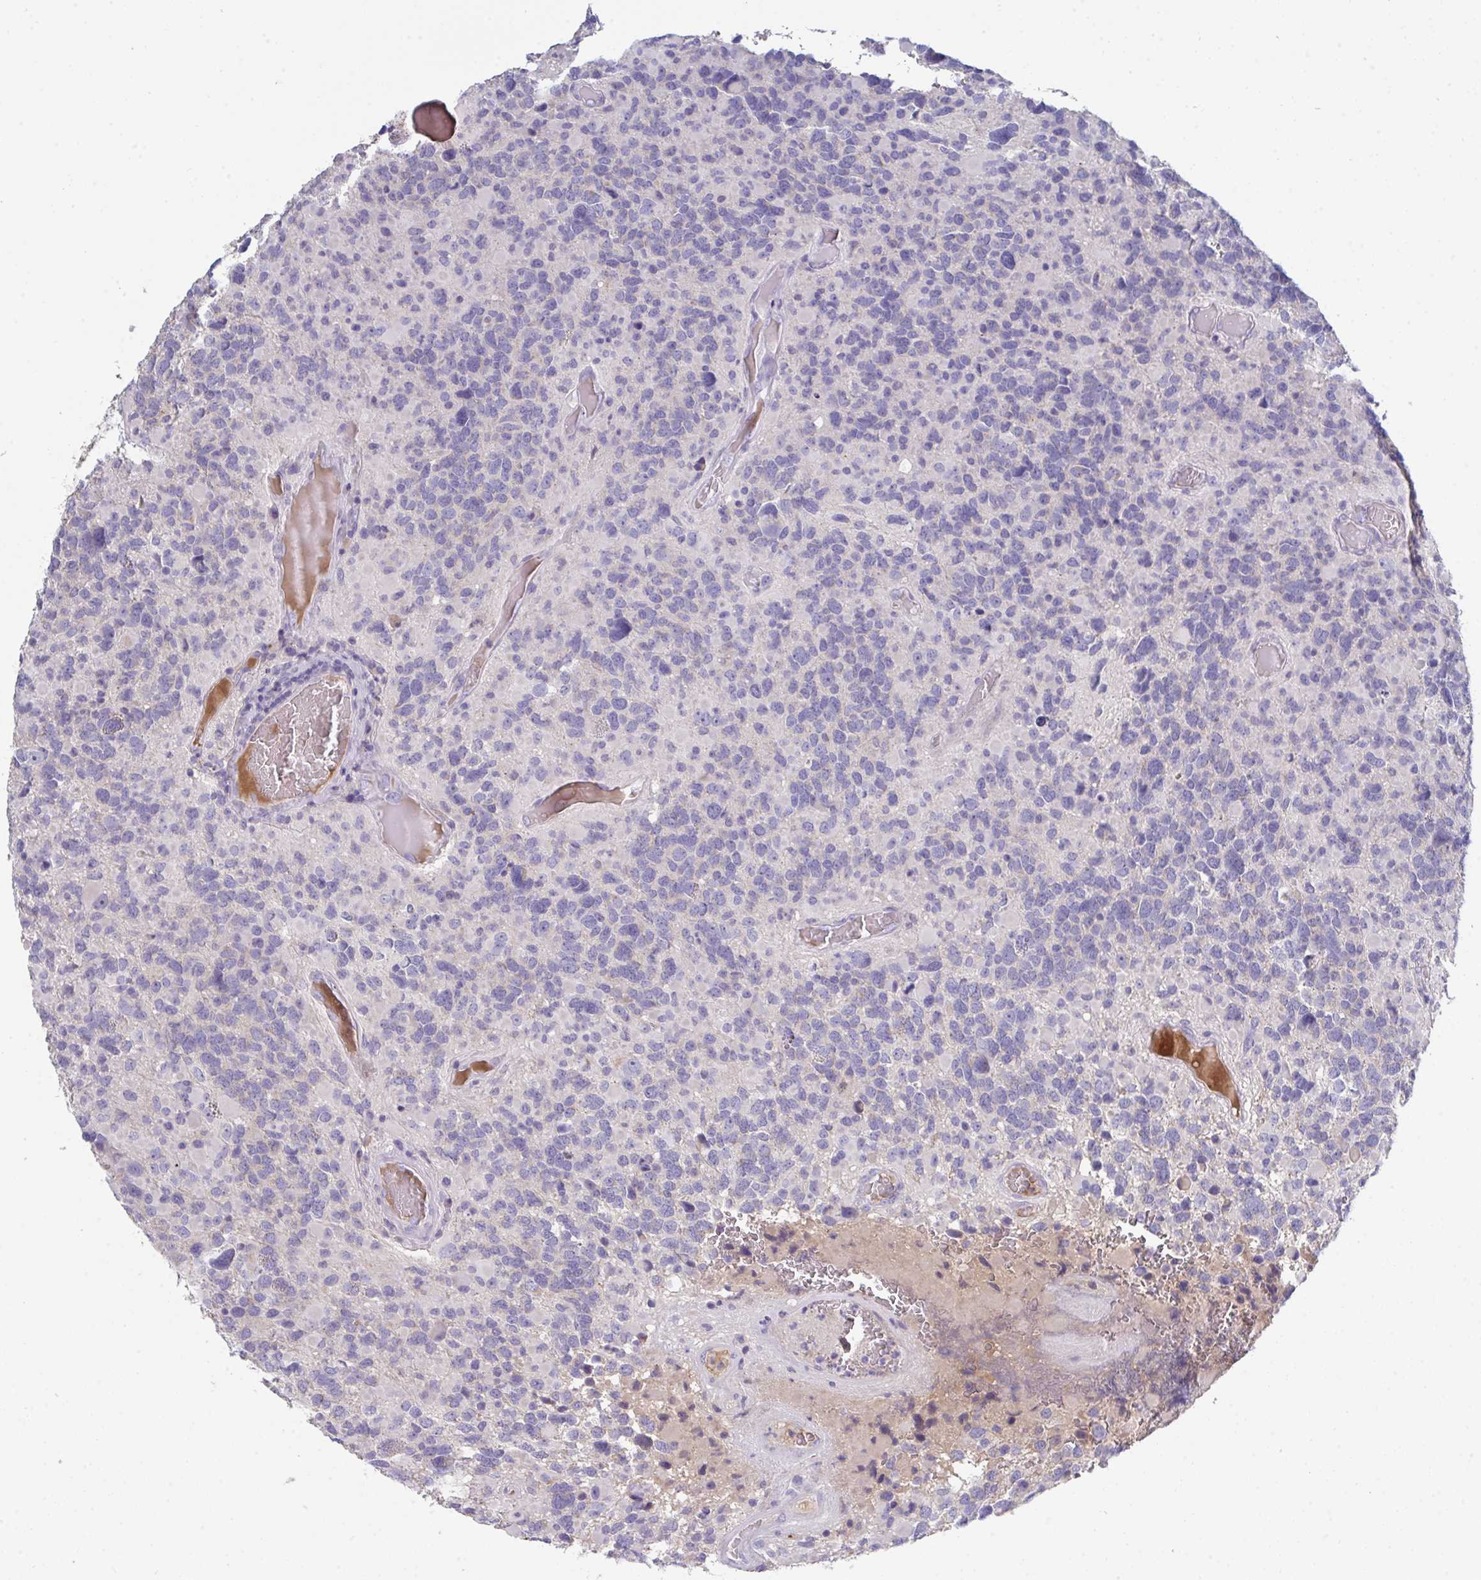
{"staining": {"intensity": "negative", "quantity": "none", "location": "none"}, "tissue": "glioma", "cell_type": "Tumor cells", "image_type": "cancer", "snomed": [{"axis": "morphology", "description": "Glioma, malignant, High grade"}, {"axis": "topography", "description": "Brain"}], "caption": "High power microscopy histopathology image of an IHC image of malignant glioma (high-grade), revealing no significant positivity in tumor cells.", "gene": "HGFAC", "patient": {"sex": "female", "age": 40}}